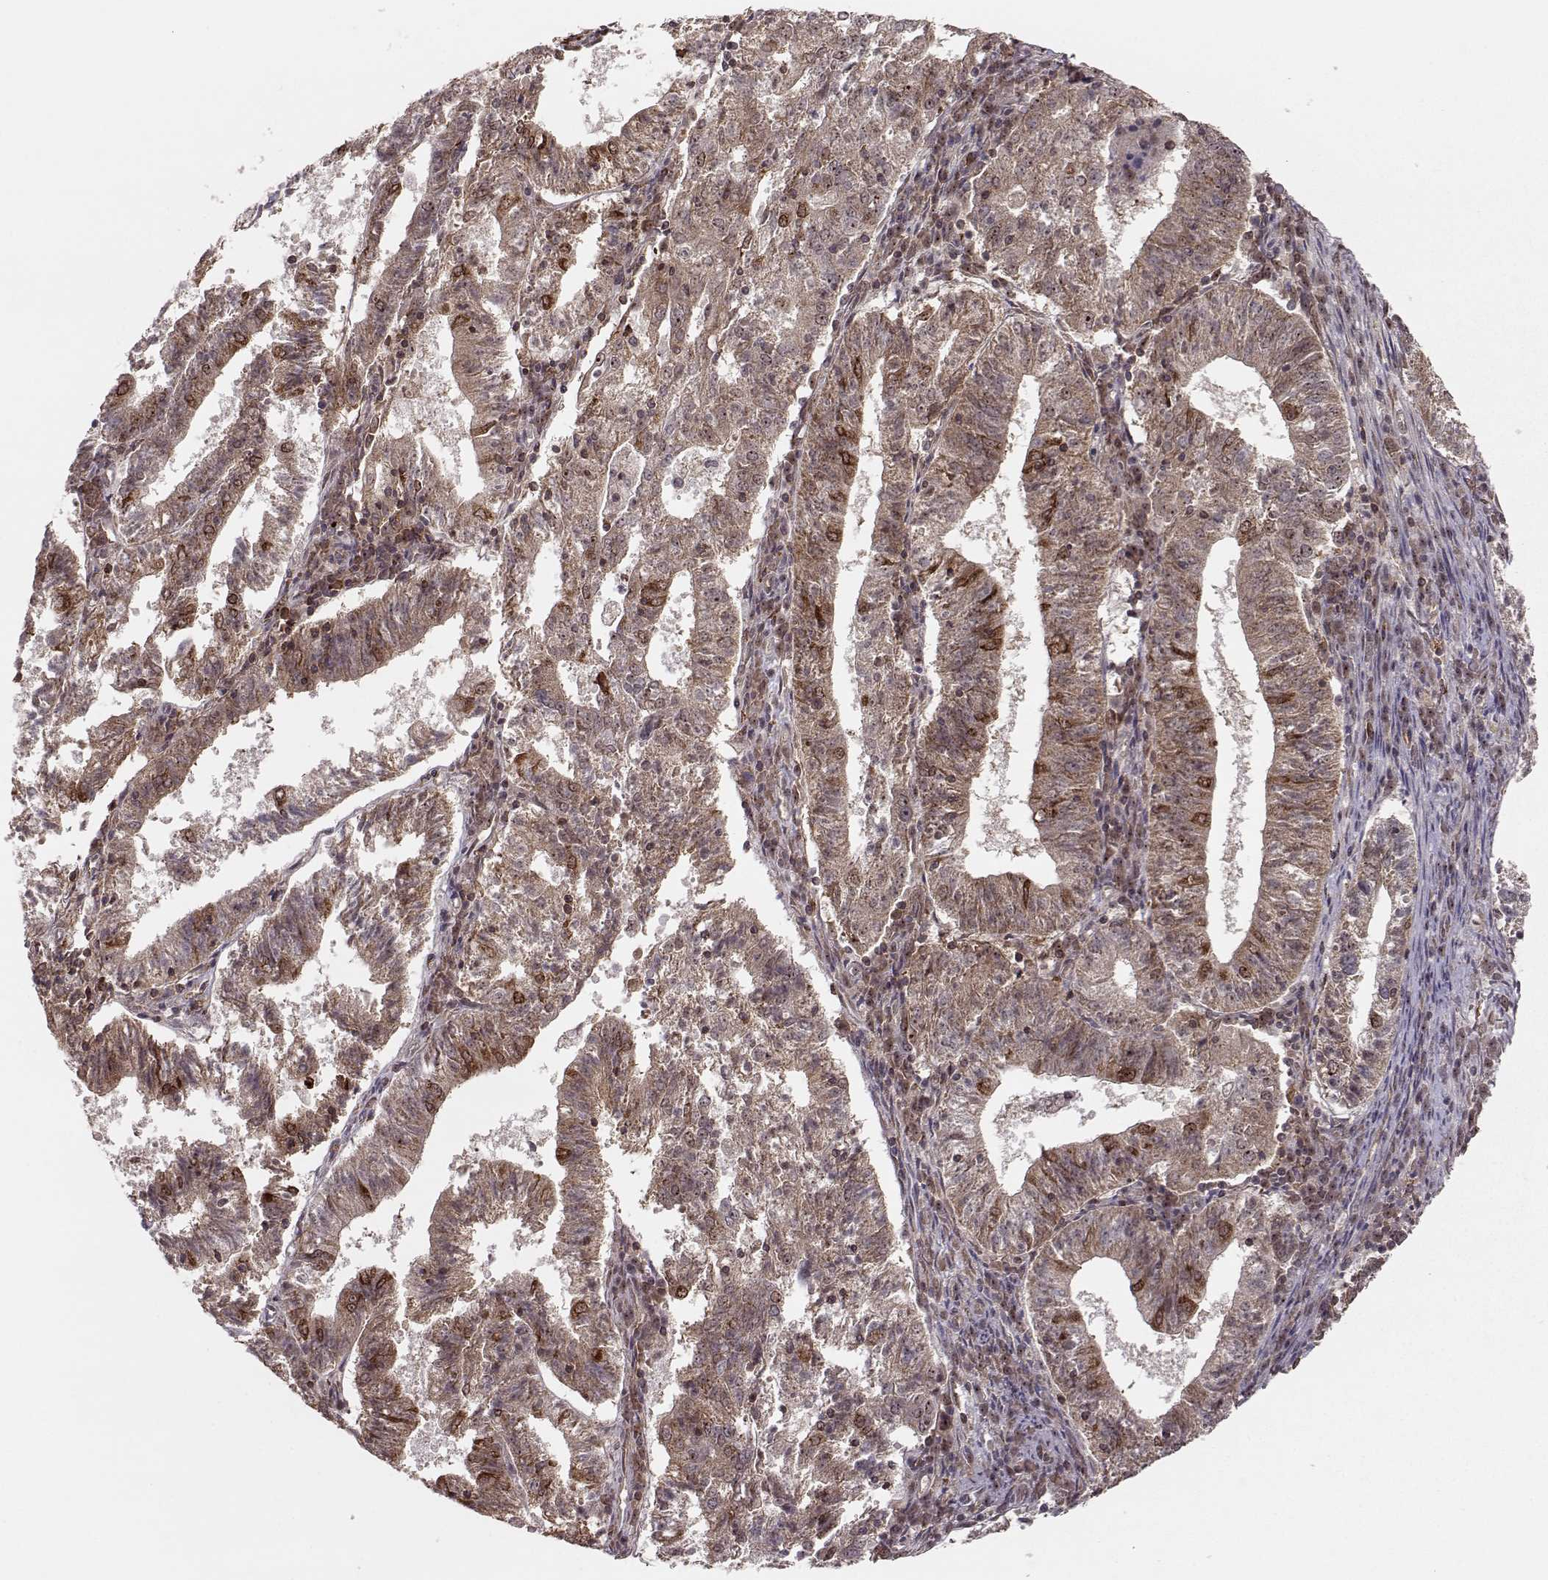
{"staining": {"intensity": "strong", "quantity": "<25%", "location": "cytoplasmic/membranous,nuclear"}, "tissue": "endometrial cancer", "cell_type": "Tumor cells", "image_type": "cancer", "snomed": [{"axis": "morphology", "description": "Adenocarcinoma, NOS"}, {"axis": "topography", "description": "Endometrium"}], "caption": "DAB (3,3'-diaminobenzidine) immunohistochemical staining of human endometrial cancer (adenocarcinoma) exhibits strong cytoplasmic/membranous and nuclear protein positivity in approximately <25% of tumor cells.", "gene": "CIR1", "patient": {"sex": "female", "age": 82}}